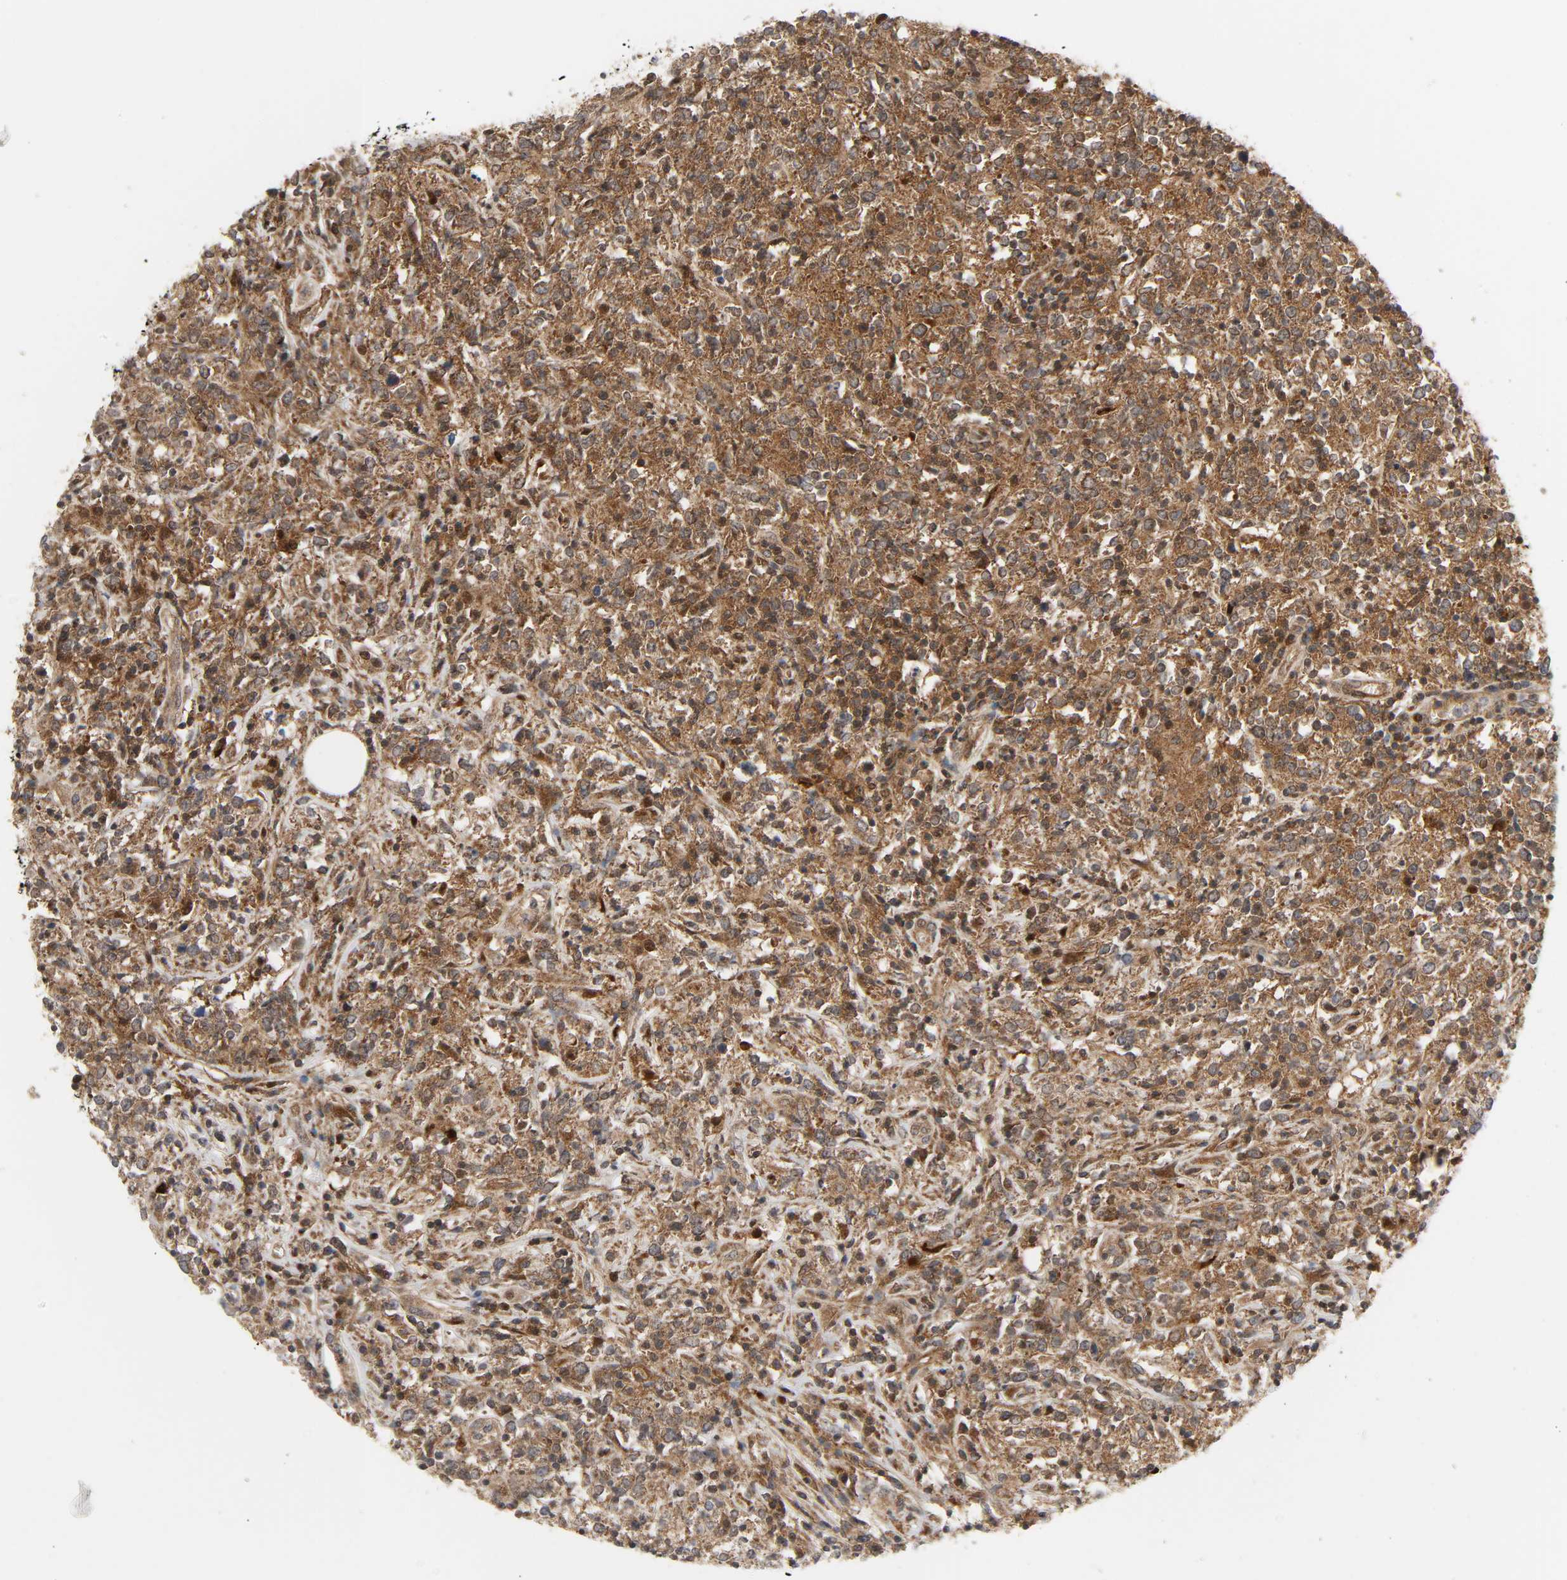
{"staining": {"intensity": "moderate", "quantity": ">75%", "location": "cytoplasmic/membranous"}, "tissue": "lymphoma", "cell_type": "Tumor cells", "image_type": "cancer", "snomed": [{"axis": "morphology", "description": "Malignant lymphoma, non-Hodgkin's type, High grade"}, {"axis": "topography", "description": "Lymph node"}], "caption": "A brown stain highlights moderate cytoplasmic/membranous positivity of a protein in human malignant lymphoma, non-Hodgkin's type (high-grade) tumor cells.", "gene": "CHUK", "patient": {"sex": "female", "age": 84}}